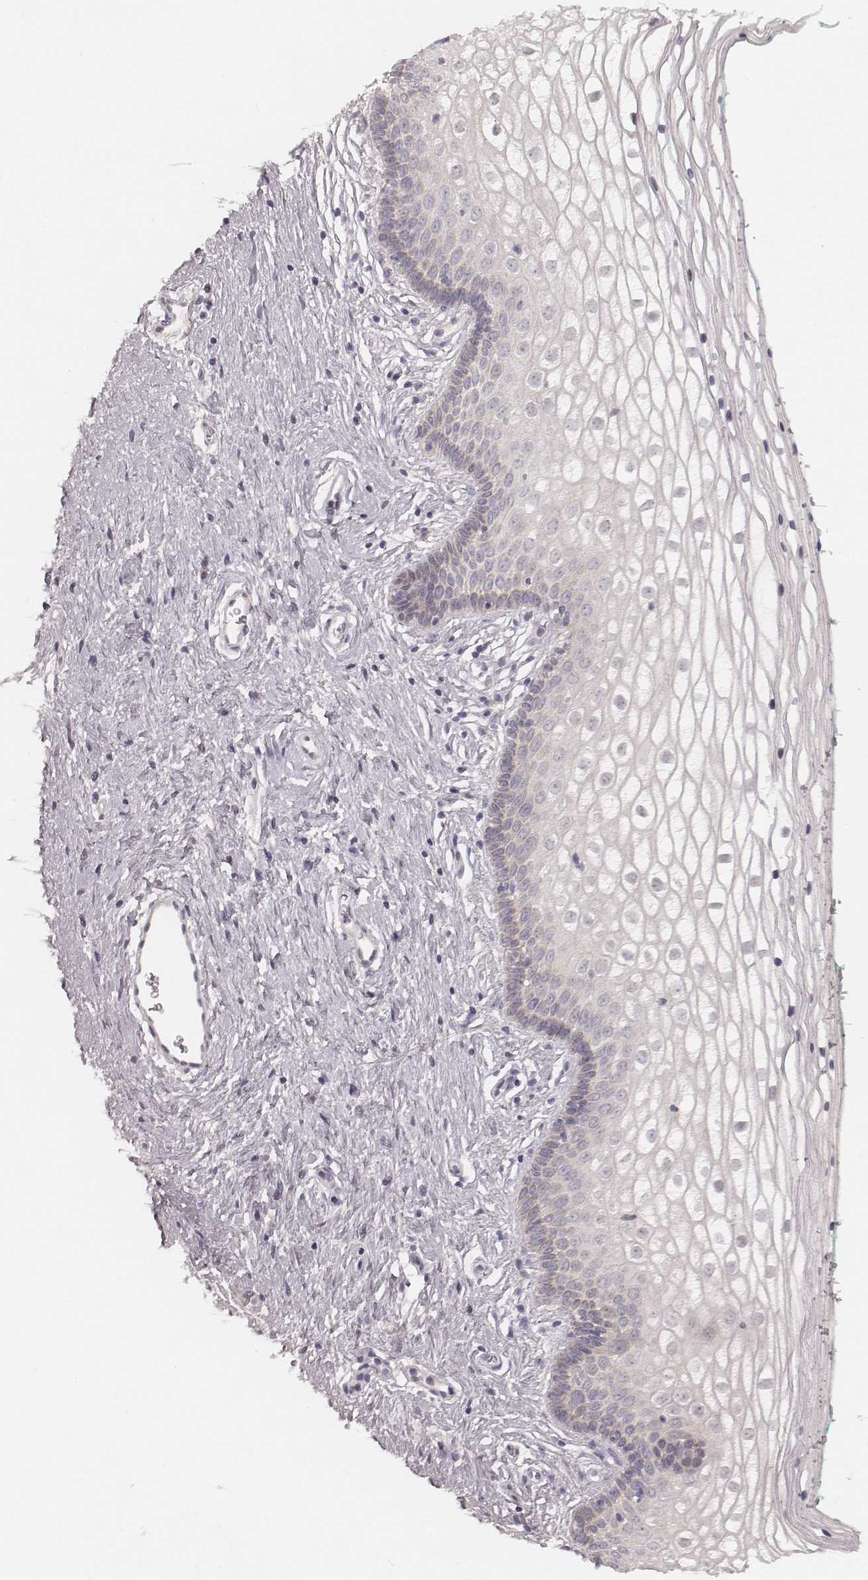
{"staining": {"intensity": "negative", "quantity": "none", "location": "none"}, "tissue": "vagina", "cell_type": "Squamous epithelial cells", "image_type": "normal", "snomed": [{"axis": "morphology", "description": "Normal tissue, NOS"}, {"axis": "topography", "description": "Vagina"}], "caption": "Protein analysis of unremarkable vagina exhibits no significant expression in squamous epithelial cells.", "gene": "FAM13B", "patient": {"sex": "female", "age": 36}}